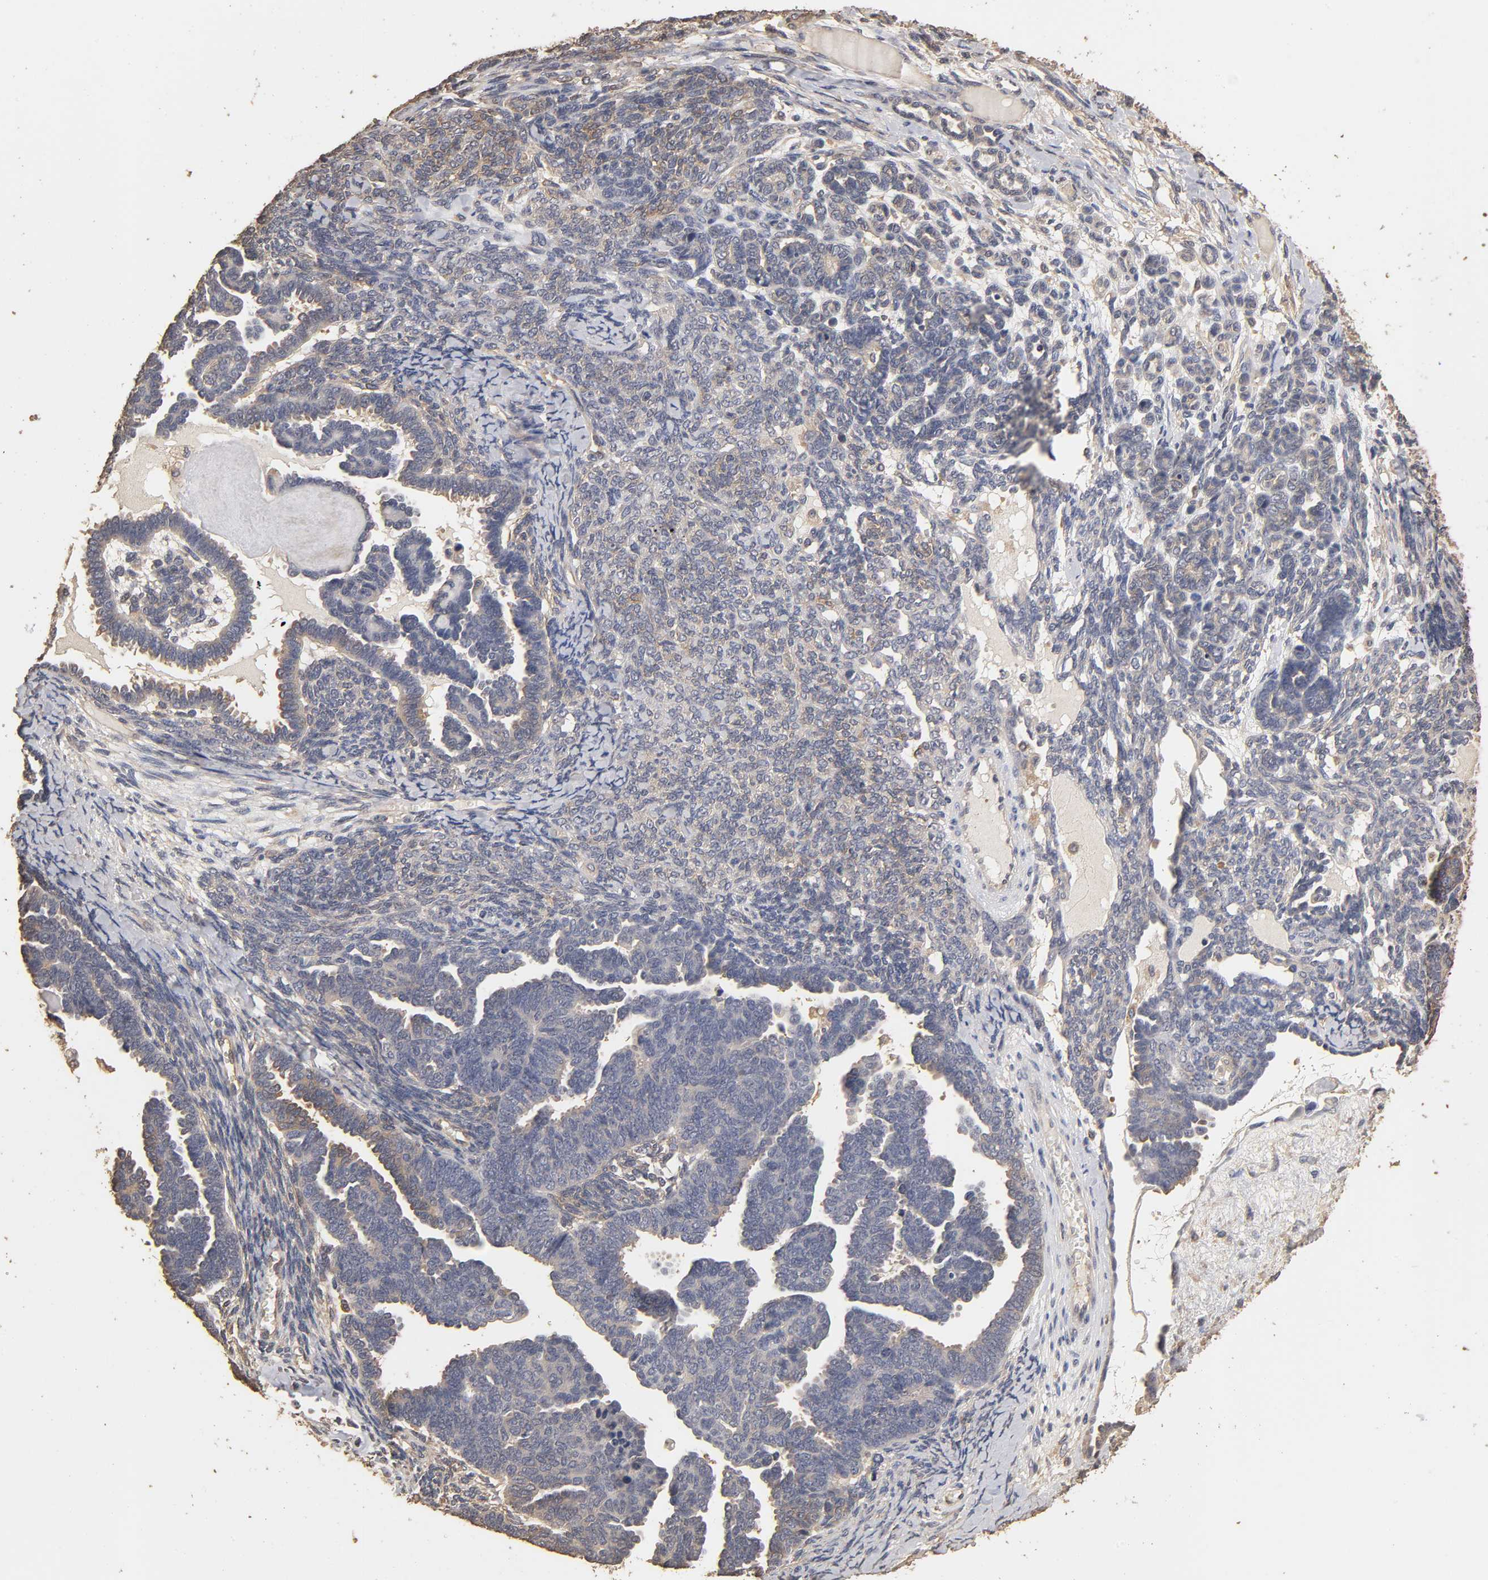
{"staining": {"intensity": "weak", "quantity": "<25%", "location": "cytoplasmic/membranous"}, "tissue": "endometrial cancer", "cell_type": "Tumor cells", "image_type": "cancer", "snomed": [{"axis": "morphology", "description": "Neoplasm, malignant, NOS"}, {"axis": "topography", "description": "Endometrium"}], "caption": "An image of malignant neoplasm (endometrial) stained for a protein demonstrates no brown staining in tumor cells.", "gene": "VSIG4", "patient": {"sex": "female", "age": 74}}